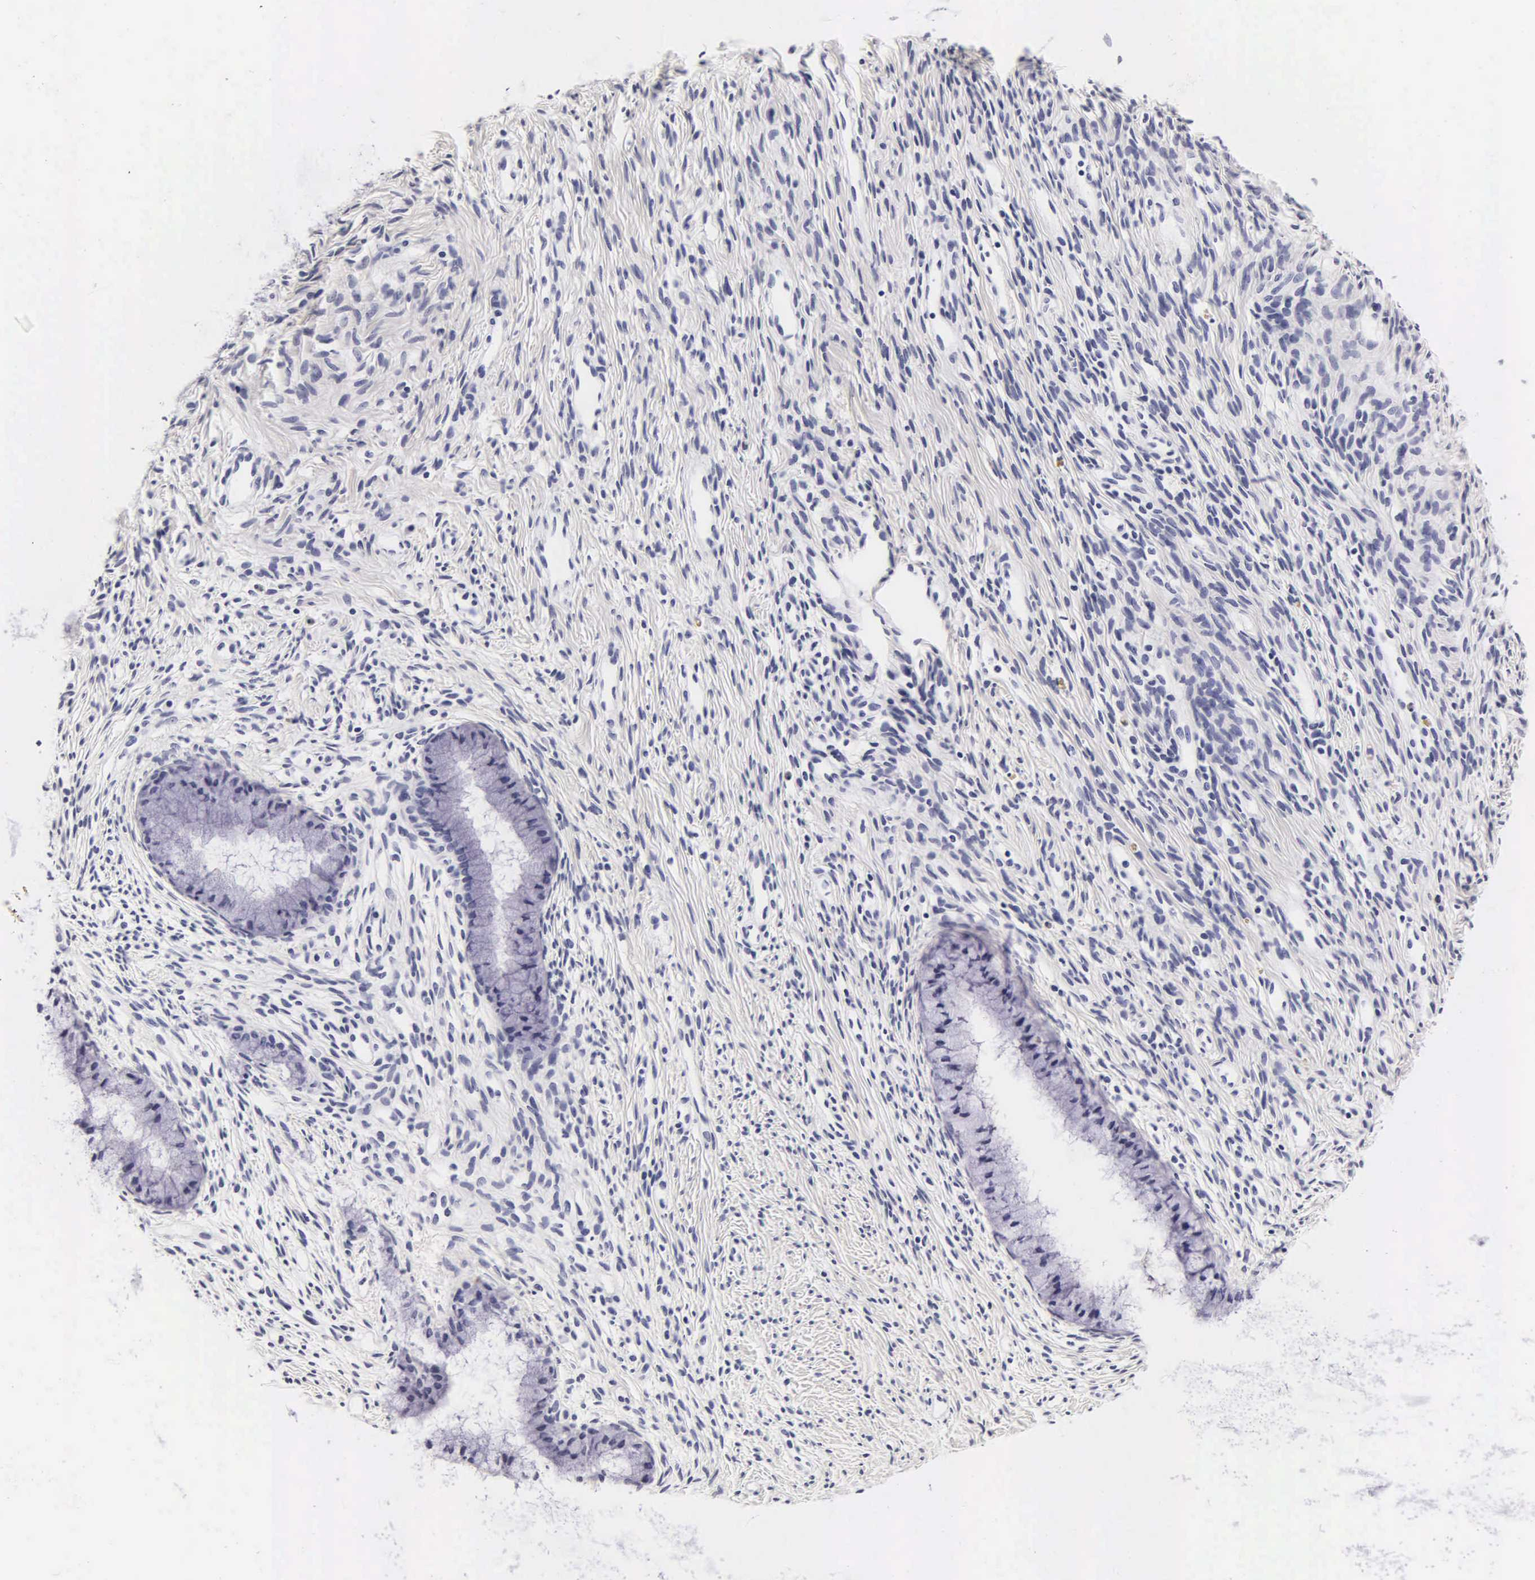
{"staining": {"intensity": "negative", "quantity": "none", "location": "none"}, "tissue": "cervix", "cell_type": "Glandular cells", "image_type": "normal", "snomed": [{"axis": "morphology", "description": "Normal tissue, NOS"}, {"axis": "topography", "description": "Cervix"}], "caption": "Glandular cells show no significant expression in normal cervix. Brightfield microscopy of IHC stained with DAB (3,3'-diaminobenzidine) (brown) and hematoxylin (blue), captured at high magnification.", "gene": "CGB3", "patient": {"sex": "female", "age": 82}}